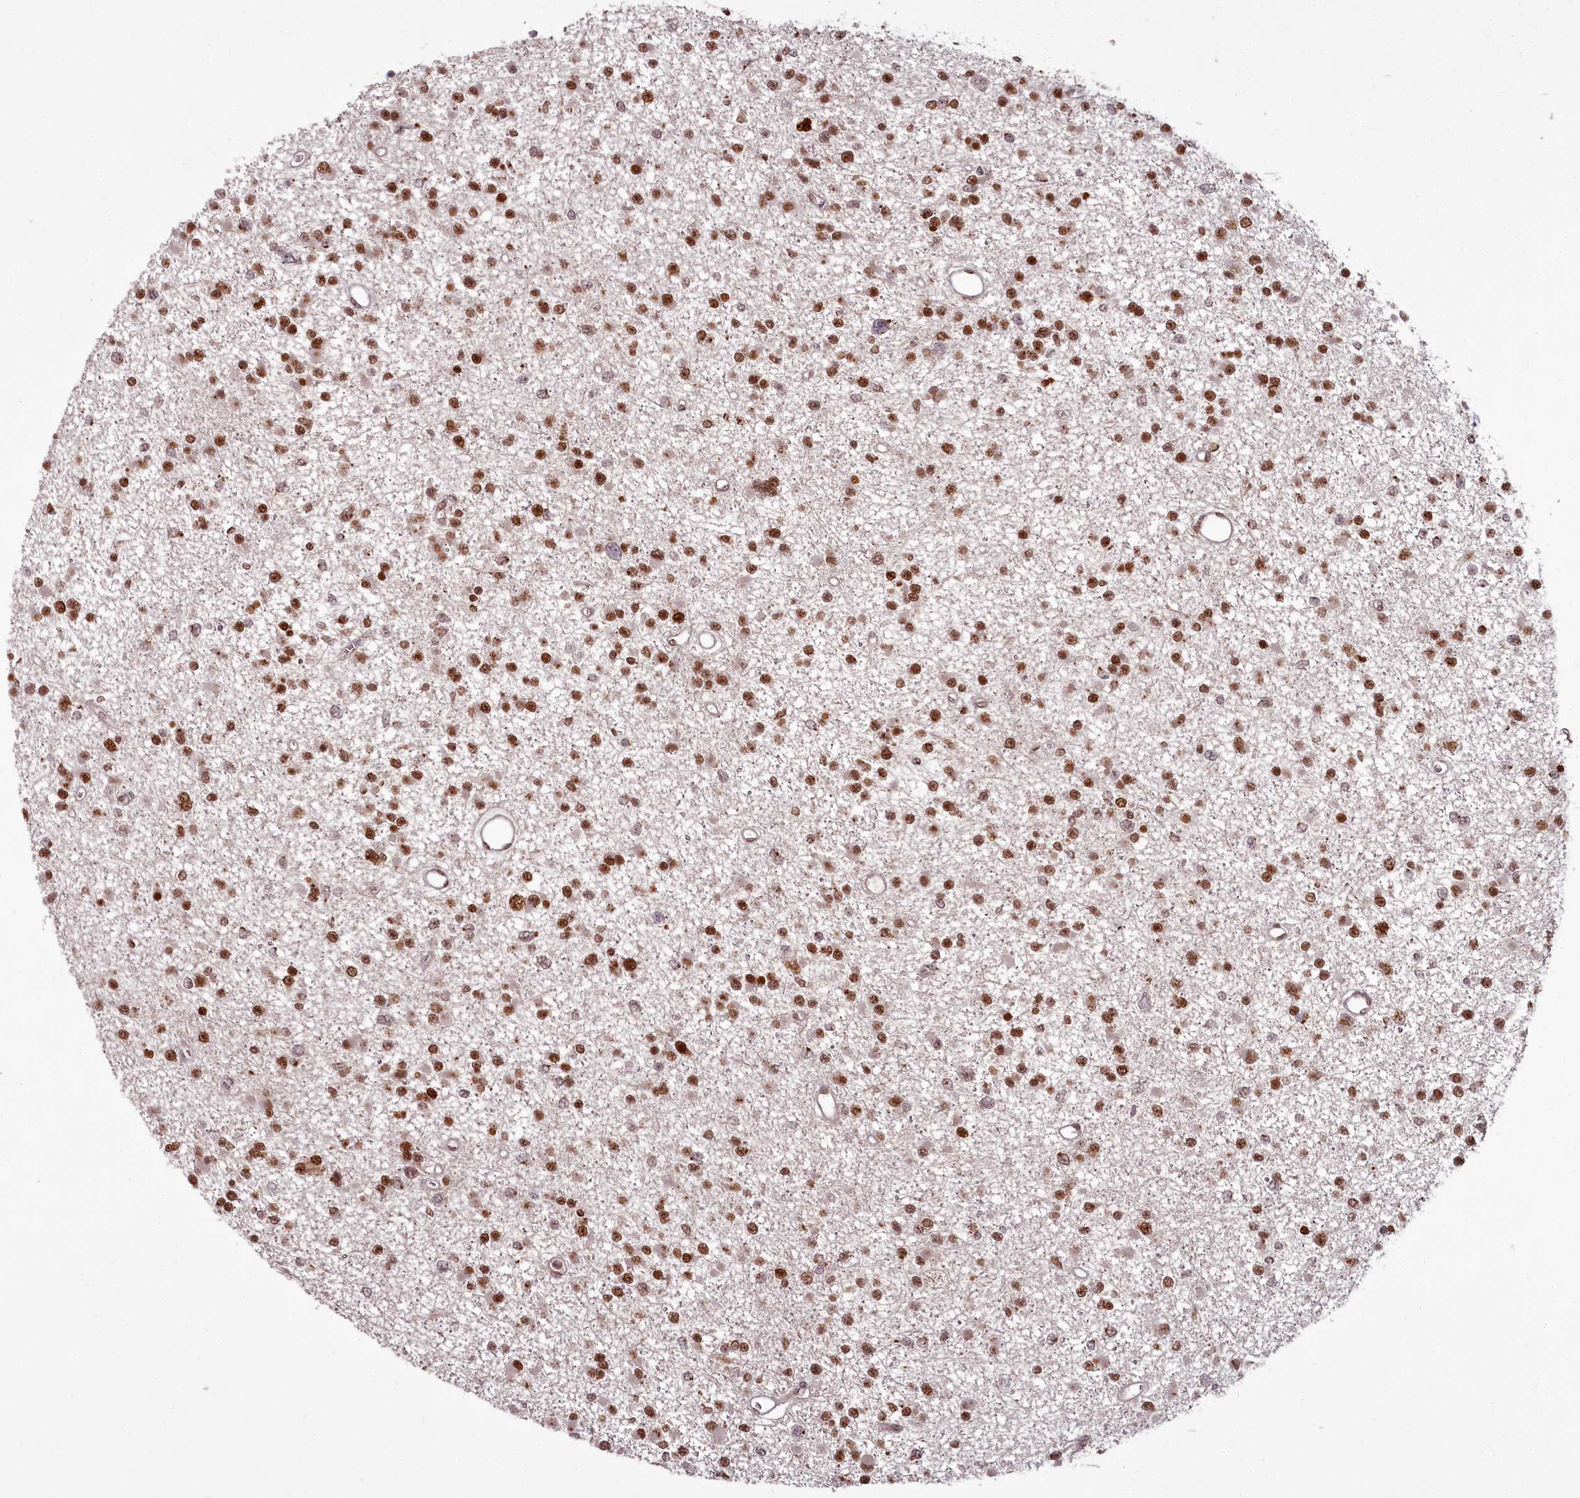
{"staining": {"intensity": "moderate", "quantity": ">75%", "location": "nuclear"}, "tissue": "glioma", "cell_type": "Tumor cells", "image_type": "cancer", "snomed": [{"axis": "morphology", "description": "Glioma, malignant, Low grade"}, {"axis": "topography", "description": "Brain"}], "caption": "Approximately >75% of tumor cells in glioma demonstrate moderate nuclear protein expression as visualized by brown immunohistochemical staining.", "gene": "CEP83", "patient": {"sex": "female", "age": 22}}